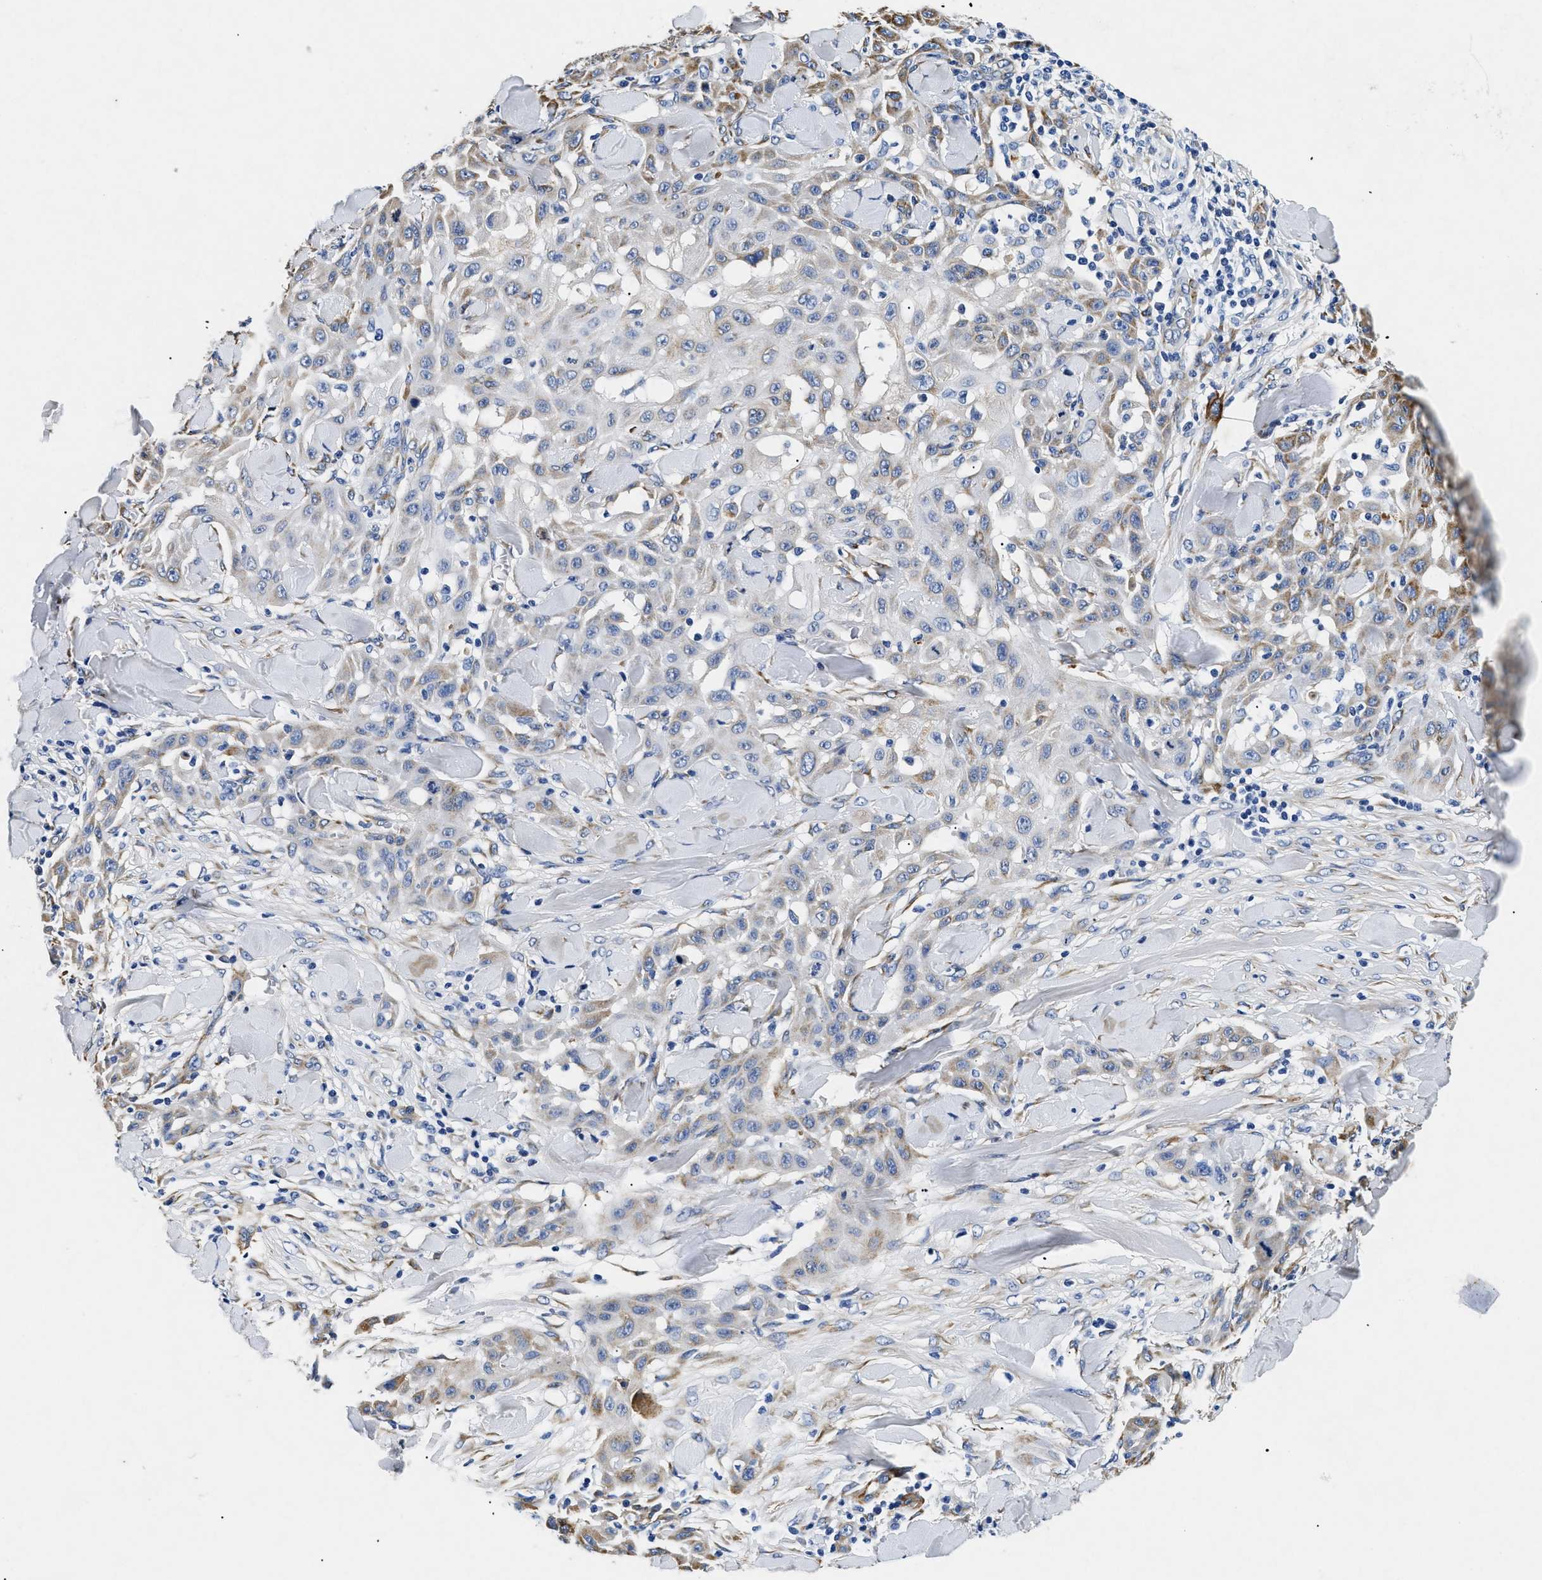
{"staining": {"intensity": "weak", "quantity": "<25%", "location": "cytoplasmic/membranous"}, "tissue": "skin cancer", "cell_type": "Tumor cells", "image_type": "cancer", "snomed": [{"axis": "morphology", "description": "Squamous cell carcinoma, NOS"}, {"axis": "topography", "description": "Skin"}], "caption": "Immunohistochemistry (IHC) image of neoplastic tissue: human skin cancer stained with DAB exhibits no significant protein expression in tumor cells.", "gene": "LAMA3", "patient": {"sex": "male", "age": 24}}